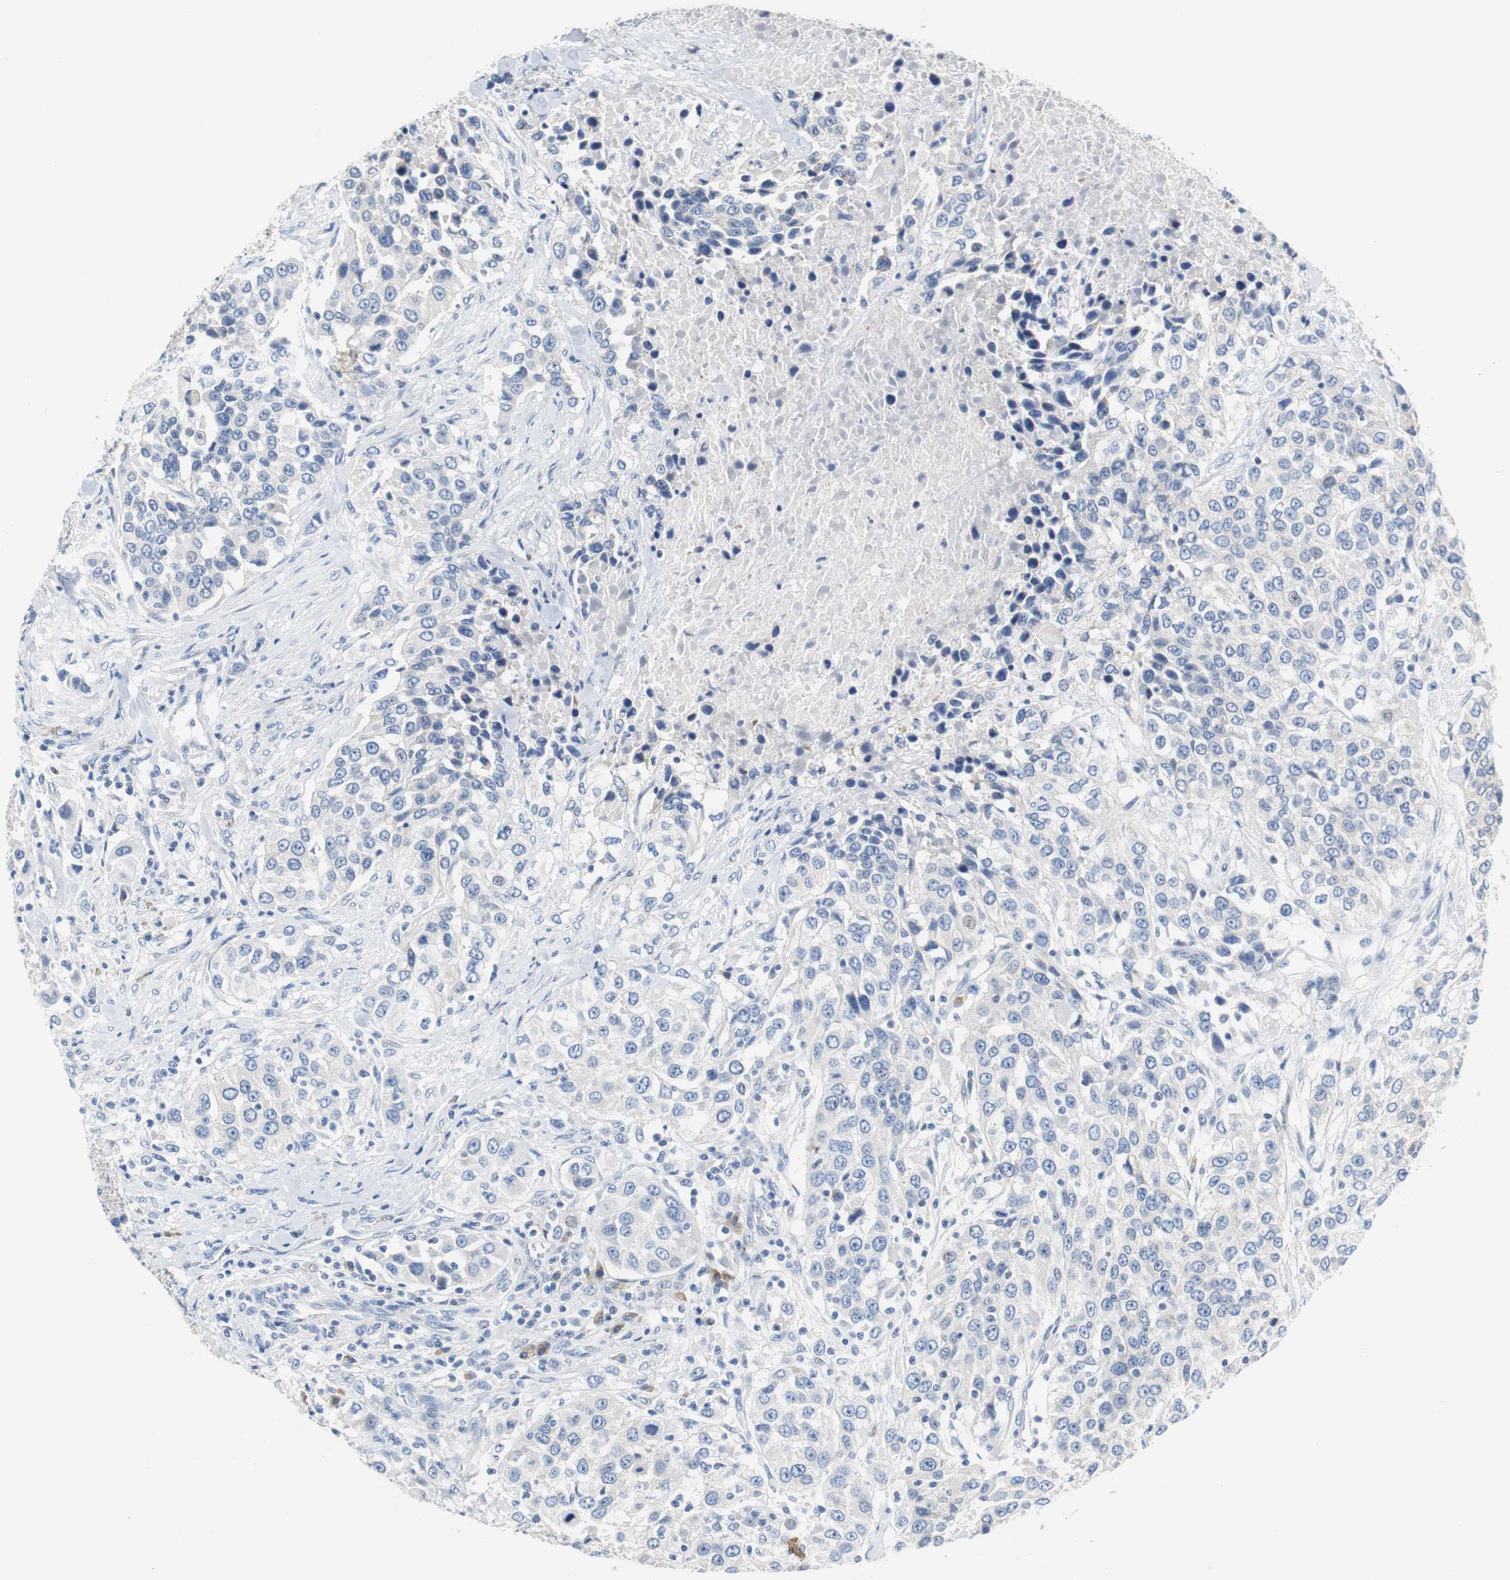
{"staining": {"intensity": "negative", "quantity": "none", "location": "none"}, "tissue": "urothelial cancer", "cell_type": "Tumor cells", "image_type": "cancer", "snomed": [{"axis": "morphology", "description": "Urothelial carcinoma, High grade"}, {"axis": "topography", "description": "Urinary bladder"}], "caption": "Immunohistochemistry photomicrograph of neoplastic tissue: human urothelial cancer stained with DAB (3,3'-diaminobenzidine) exhibits no significant protein expression in tumor cells. The staining is performed using DAB brown chromogen with nuclei counter-stained in using hematoxylin.", "gene": "PCK1", "patient": {"sex": "female", "age": 80}}